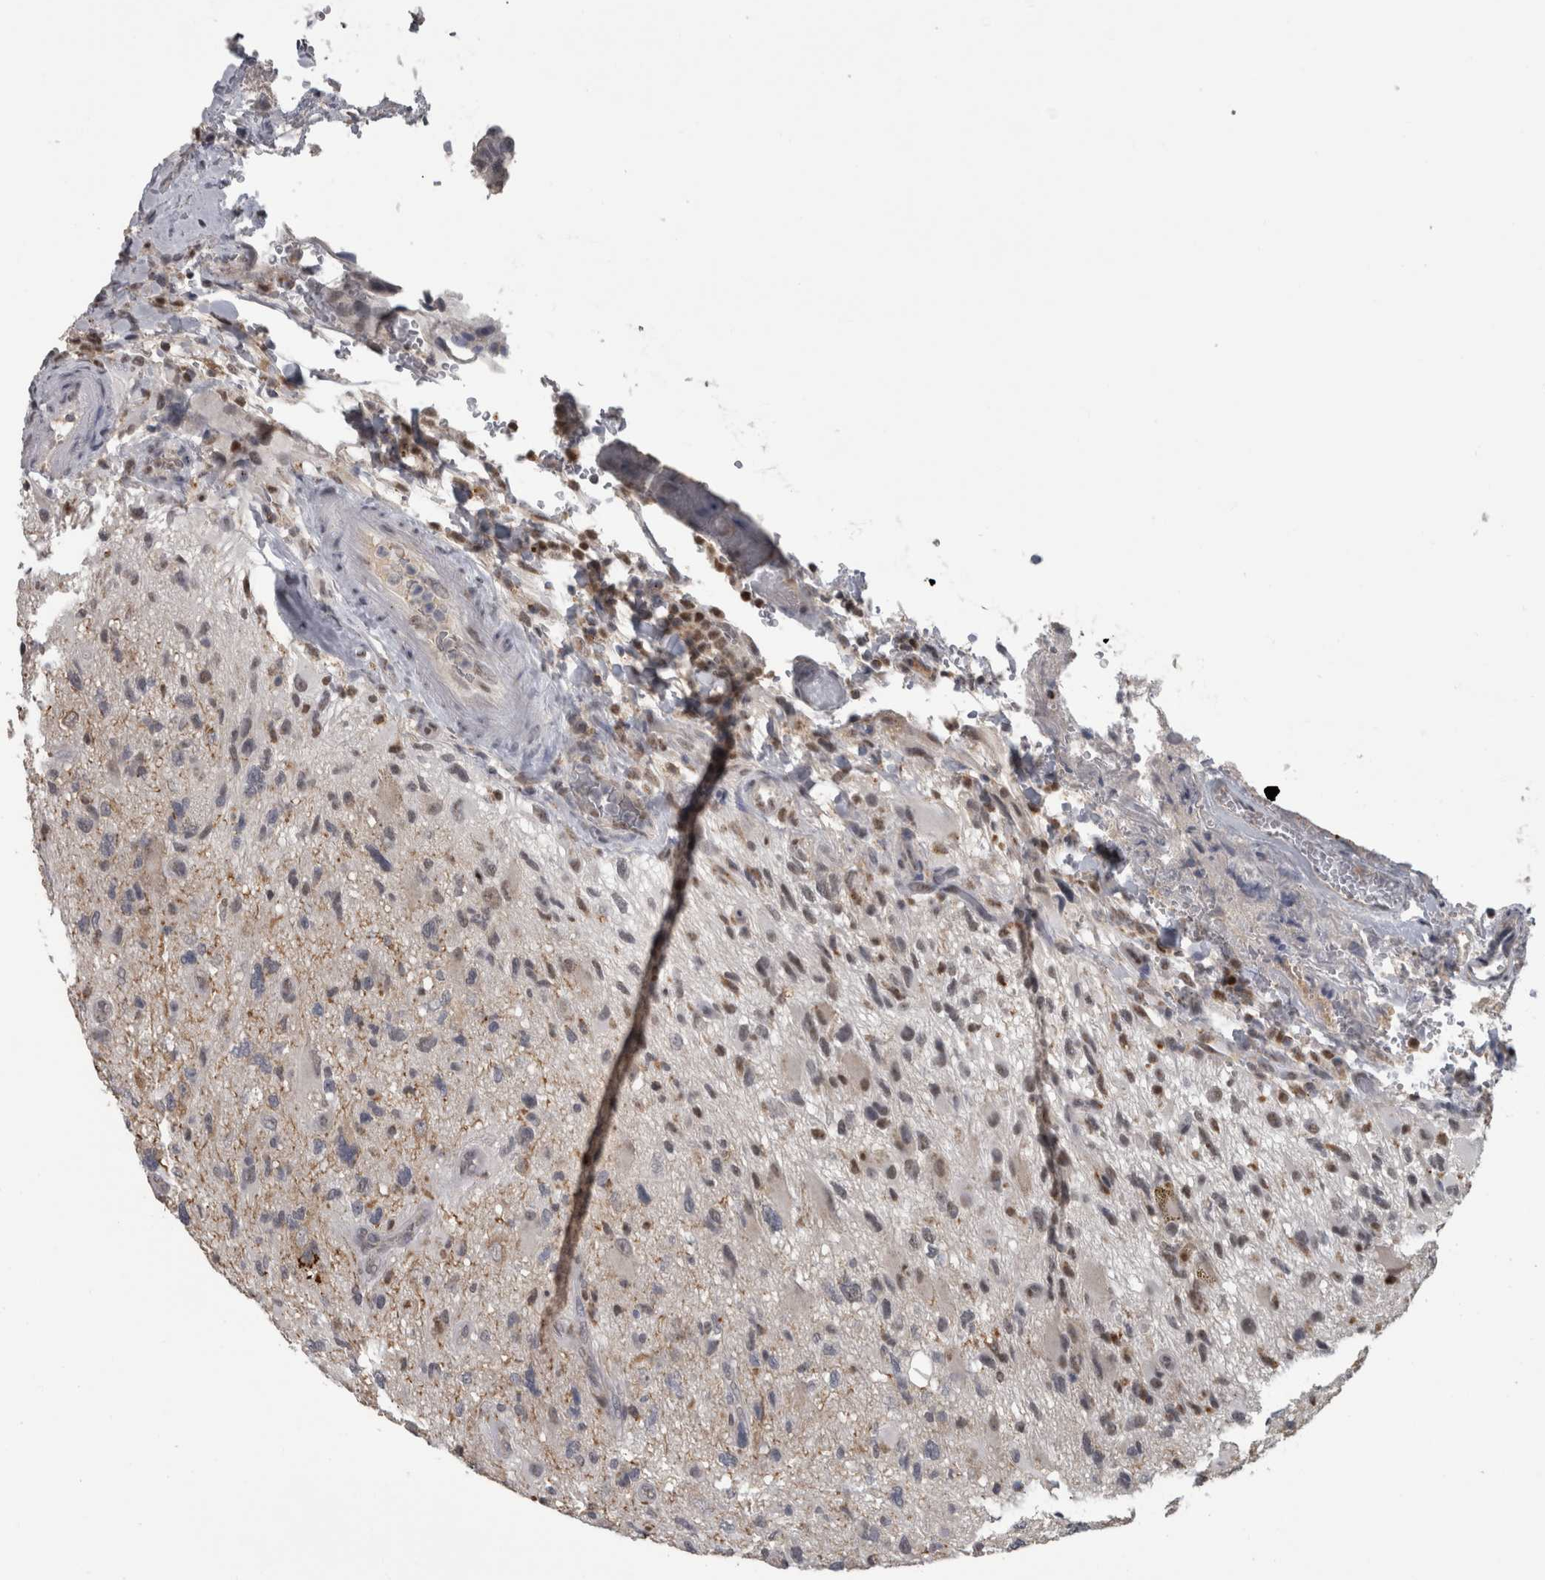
{"staining": {"intensity": "negative", "quantity": "none", "location": "none"}, "tissue": "glioma", "cell_type": "Tumor cells", "image_type": "cancer", "snomed": [{"axis": "morphology", "description": "Glioma, malignant, High grade"}, {"axis": "topography", "description": "Brain"}], "caption": "DAB immunohistochemical staining of human glioma shows no significant positivity in tumor cells. (IHC, brightfield microscopy, high magnification).", "gene": "NAAA", "patient": {"sex": "male", "age": 33}}